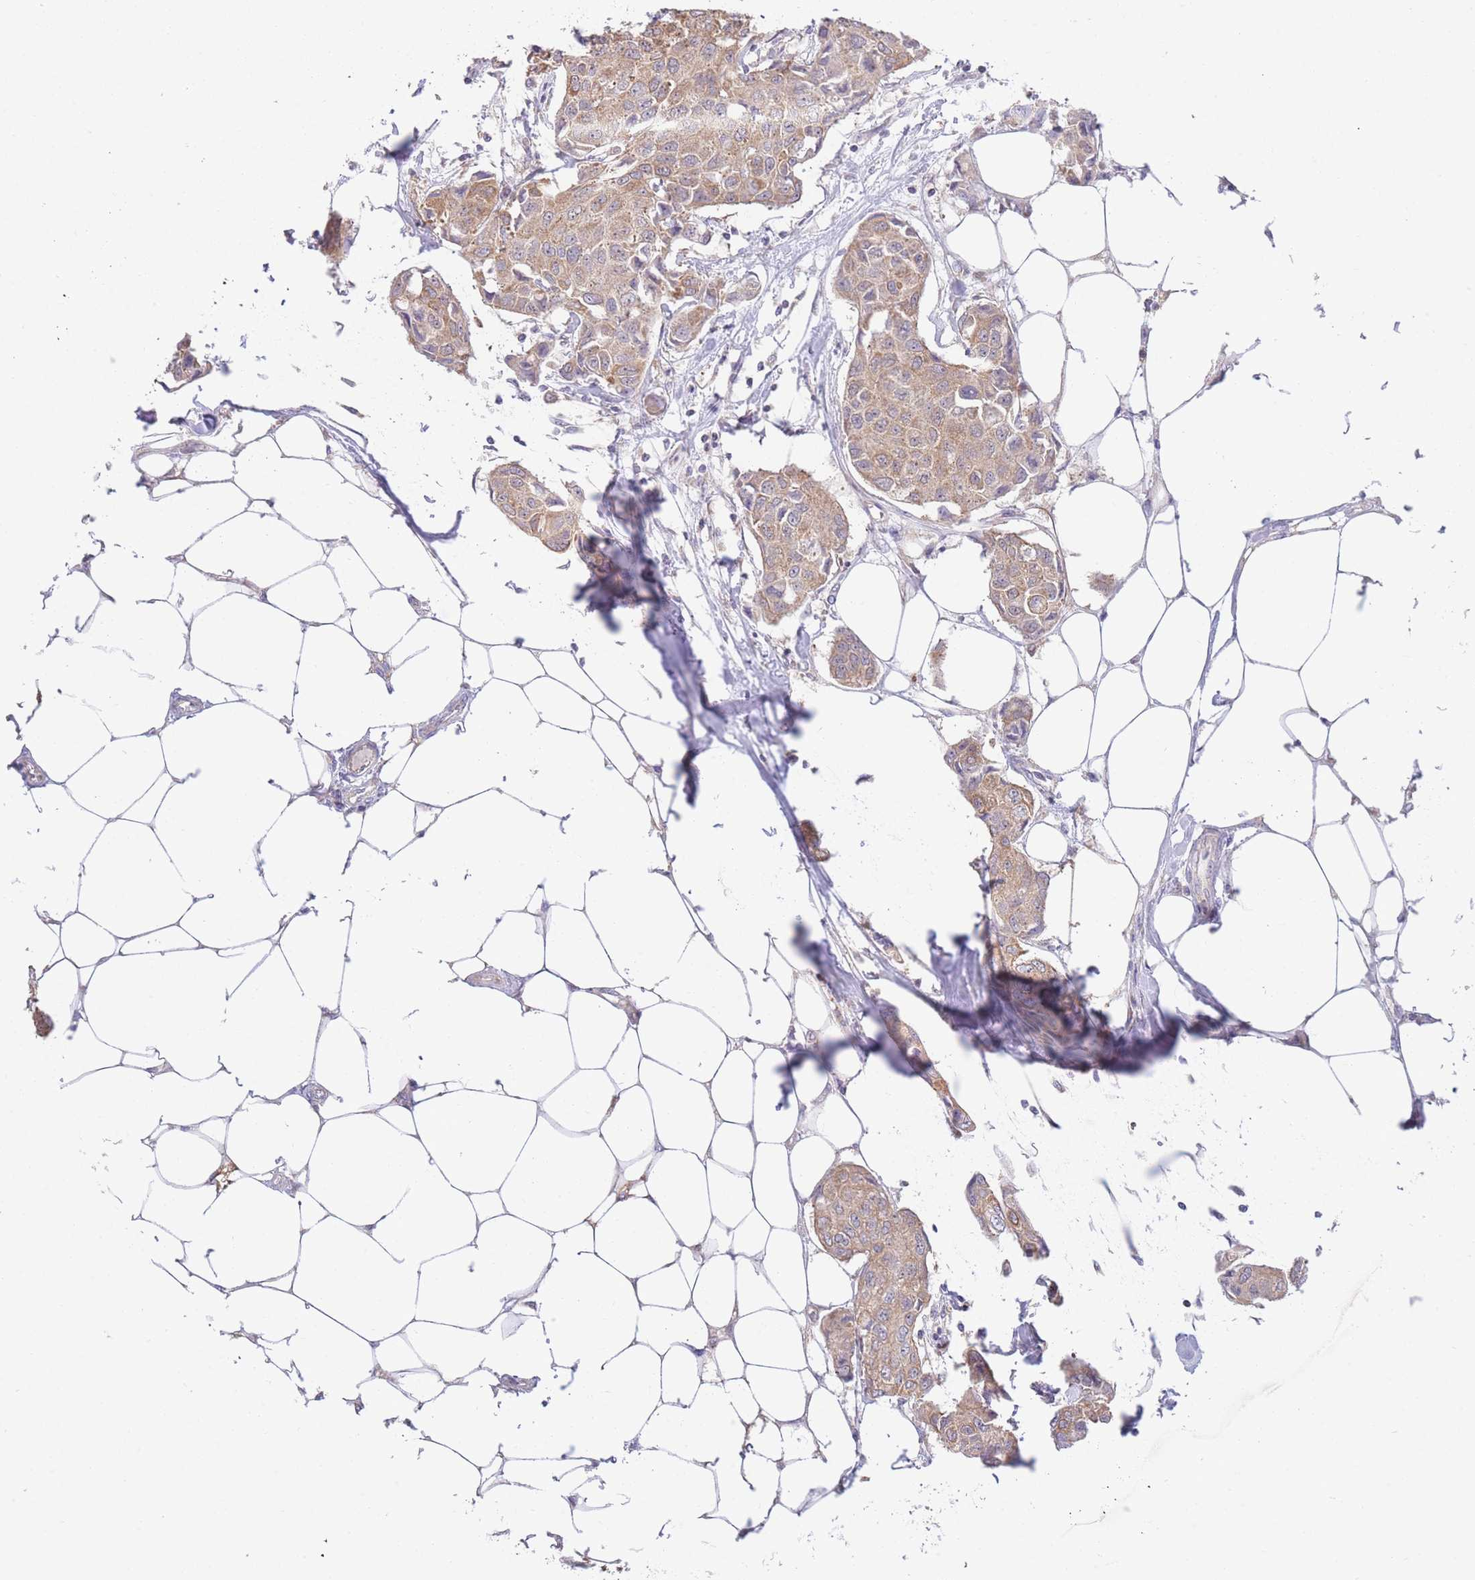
{"staining": {"intensity": "moderate", "quantity": ">75%", "location": "cytoplasmic/membranous"}, "tissue": "breast cancer", "cell_type": "Tumor cells", "image_type": "cancer", "snomed": [{"axis": "morphology", "description": "Duct carcinoma"}, {"axis": "topography", "description": "Breast"}, {"axis": "topography", "description": "Lymph node"}], "caption": "A brown stain labels moderate cytoplasmic/membranous staining of a protein in breast cancer (invasive ductal carcinoma) tumor cells.", "gene": "BOLA2B", "patient": {"sex": "female", "age": 80}}